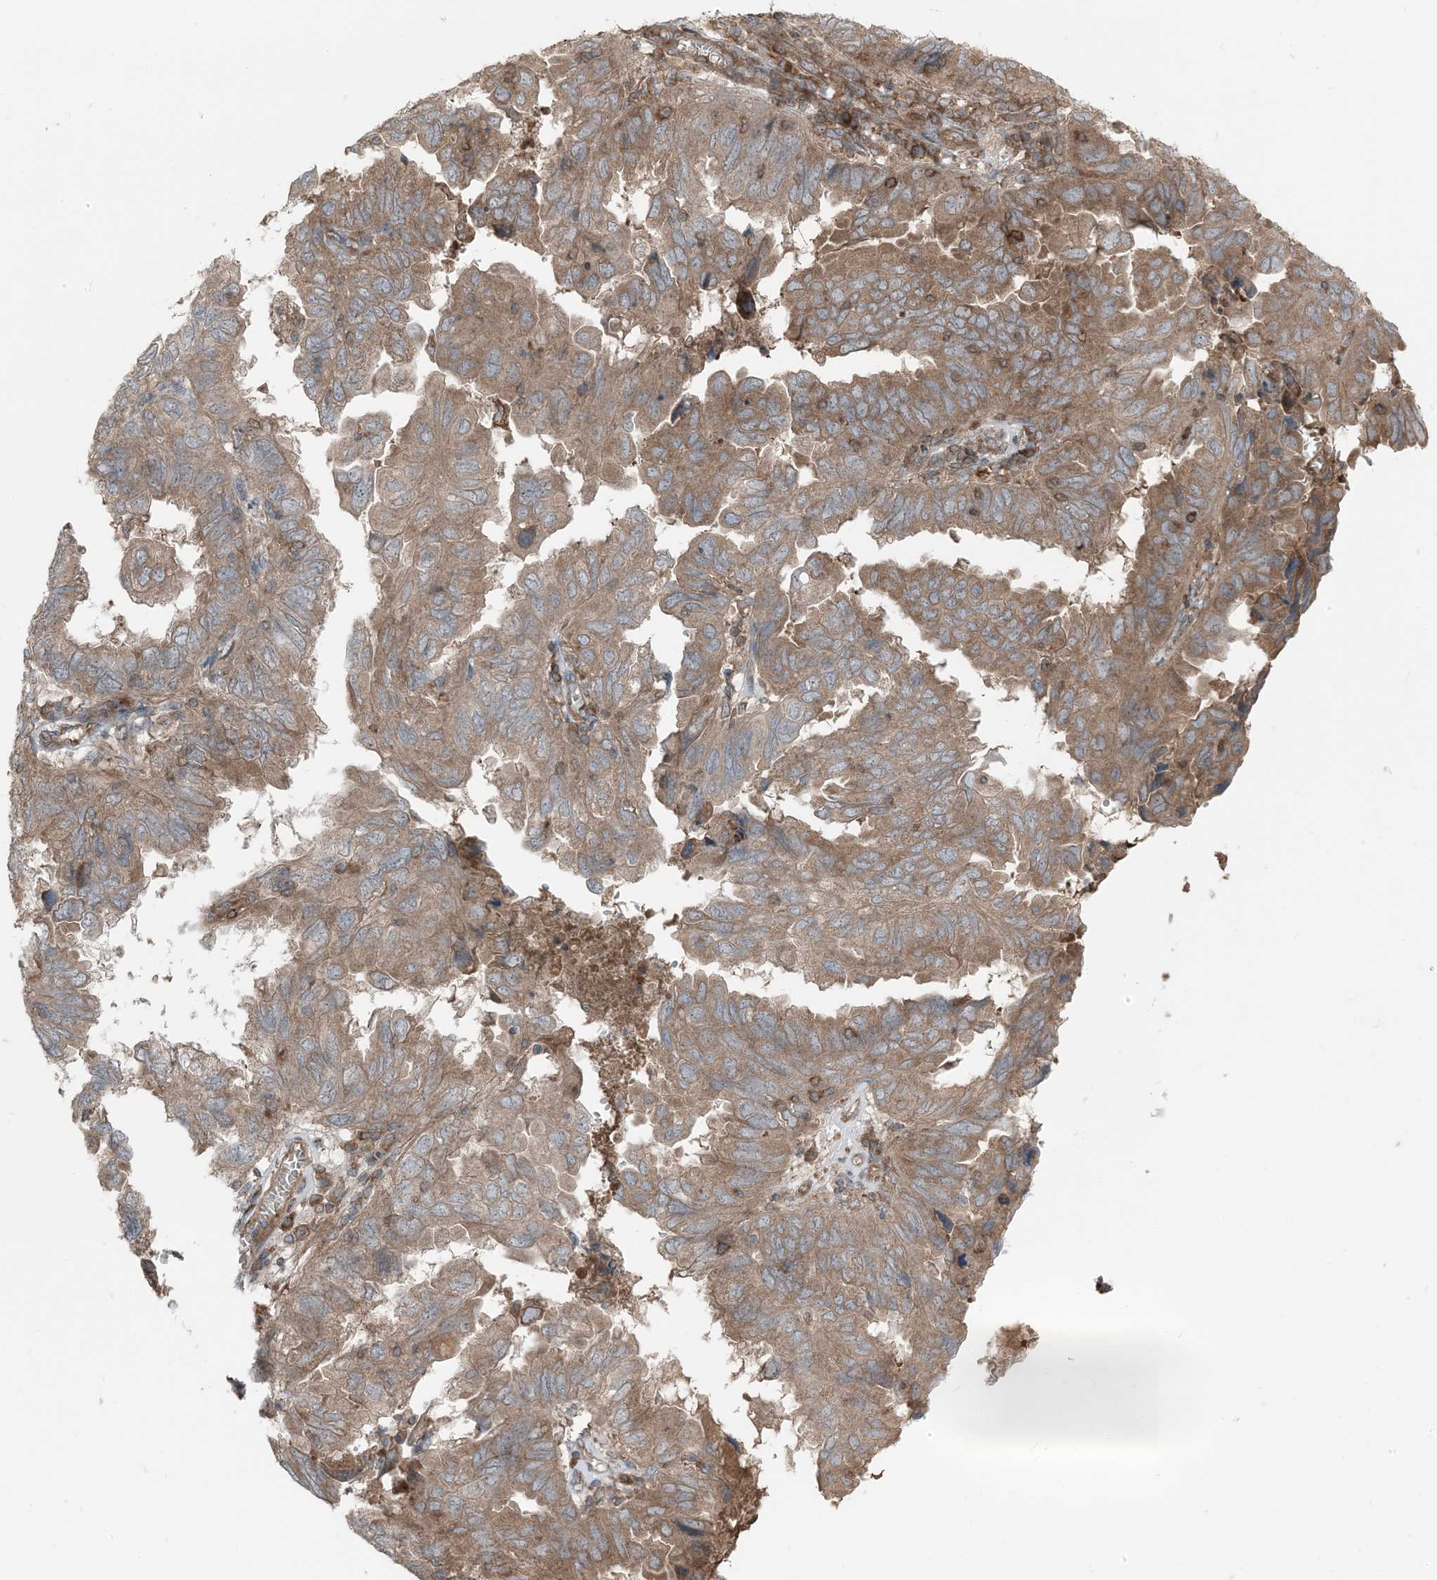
{"staining": {"intensity": "weak", "quantity": ">75%", "location": "cytoplasmic/membranous"}, "tissue": "endometrial cancer", "cell_type": "Tumor cells", "image_type": "cancer", "snomed": [{"axis": "morphology", "description": "Adenocarcinoma, NOS"}, {"axis": "topography", "description": "Uterus"}], "caption": "Human endometrial cancer (adenocarcinoma) stained with a brown dye demonstrates weak cytoplasmic/membranous positive expression in approximately >75% of tumor cells.", "gene": "RAB3GAP1", "patient": {"sex": "female", "age": 77}}